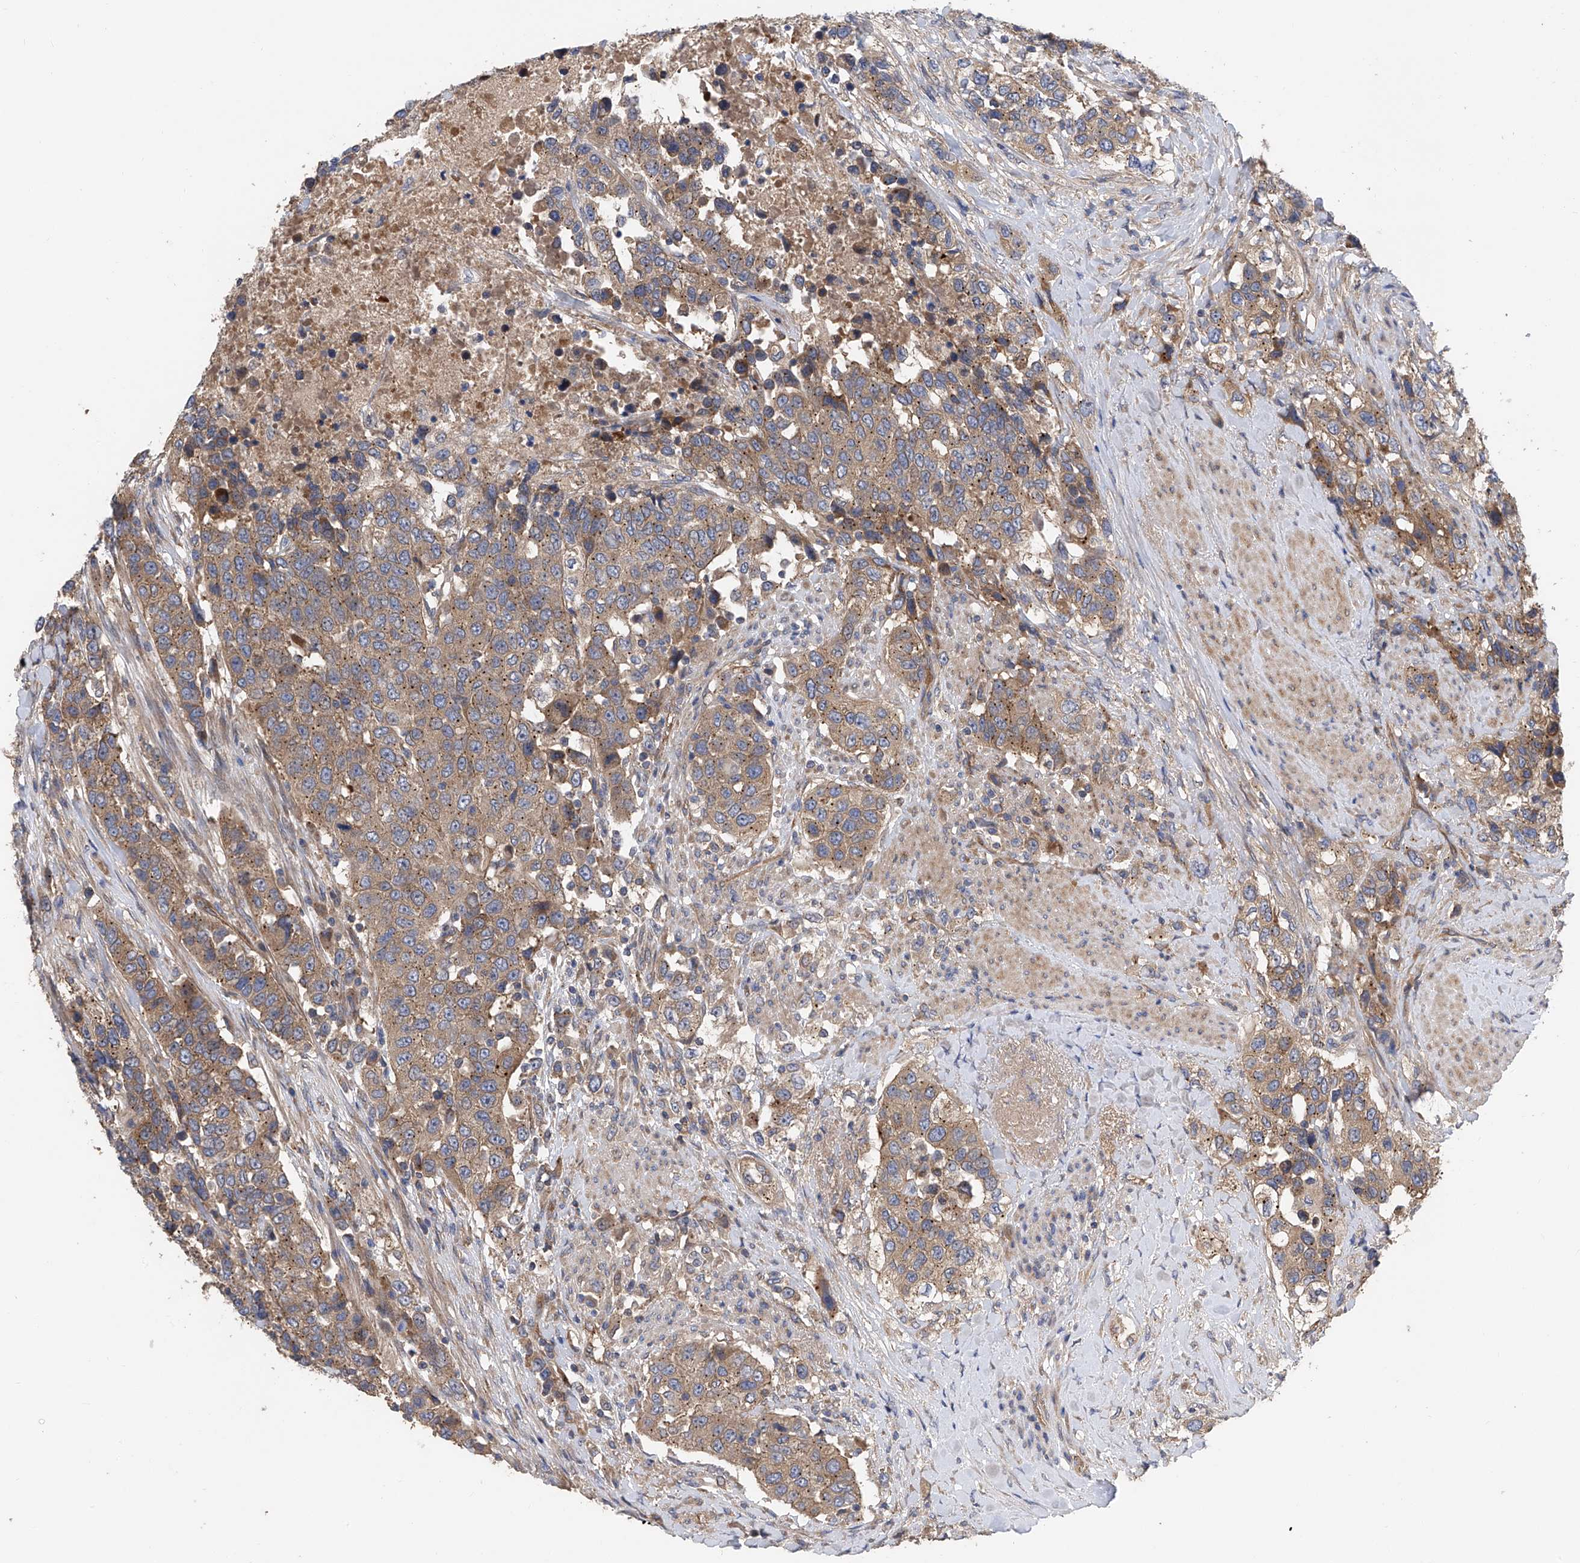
{"staining": {"intensity": "moderate", "quantity": ">75%", "location": "cytoplasmic/membranous"}, "tissue": "urothelial cancer", "cell_type": "Tumor cells", "image_type": "cancer", "snomed": [{"axis": "morphology", "description": "Urothelial carcinoma, High grade"}, {"axis": "topography", "description": "Urinary bladder"}], "caption": "Urothelial cancer stained with a brown dye demonstrates moderate cytoplasmic/membranous positive staining in approximately >75% of tumor cells.", "gene": "PTK2", "patient": {"sex": "female", "age": 80}}